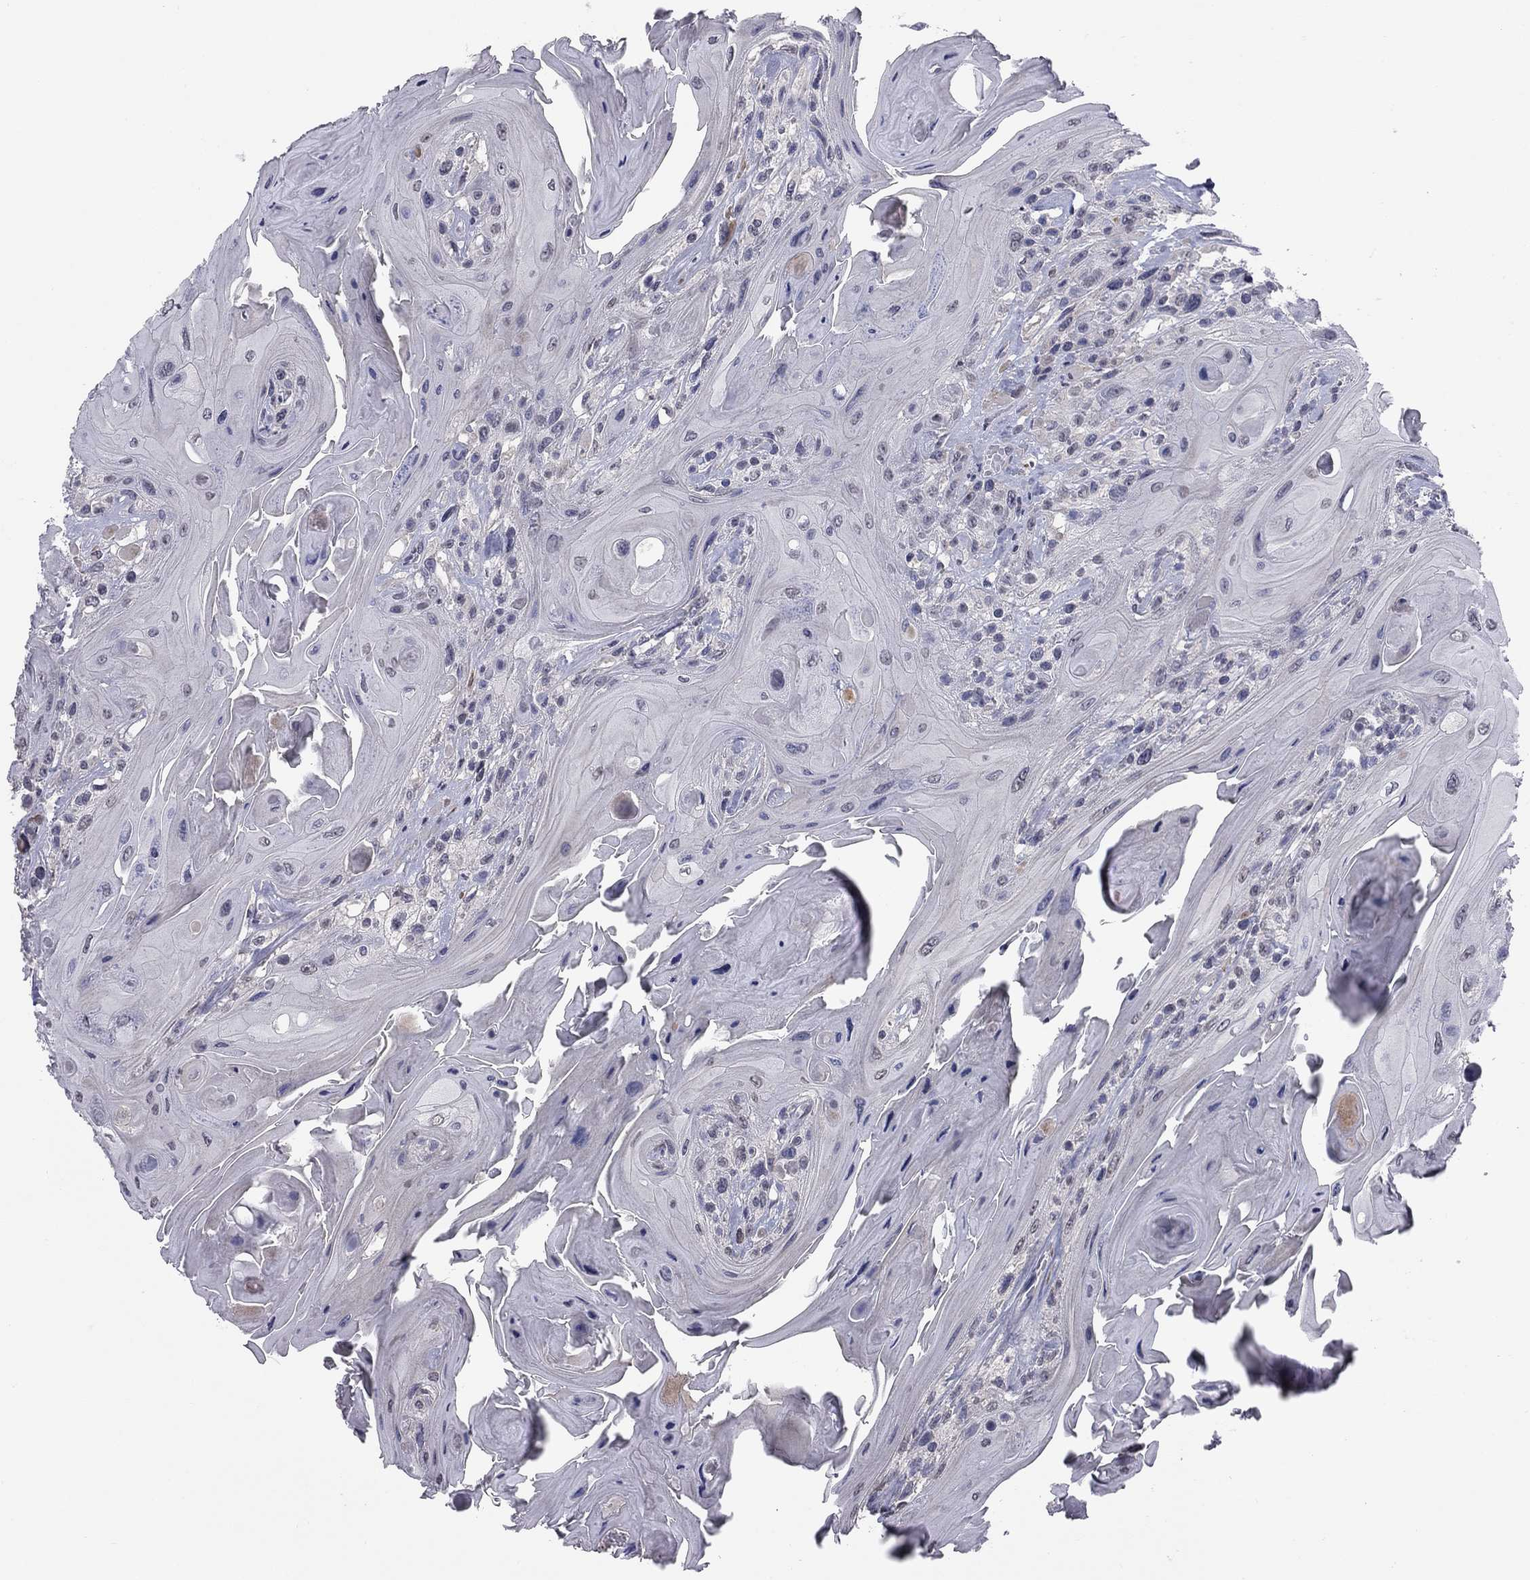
{"staining": {"intensity": "negative", "quantity": "none", "location": "none"}, "tissue": "head and neck cancer", "cell_type": "Tumor cells", "image_type": "cancer", "snomed": [{"axis": "morphology", "description": "Squamous cell carcinoma, NOS"}, {"axis": "topography", "description": "Head-Neck"}], "caption": "Tumor cells are negative for protein expression in human head and neck squamous cell carcinoma.", "gene": "PRRT2", "patient": {"sex": "female", "age": 59}}